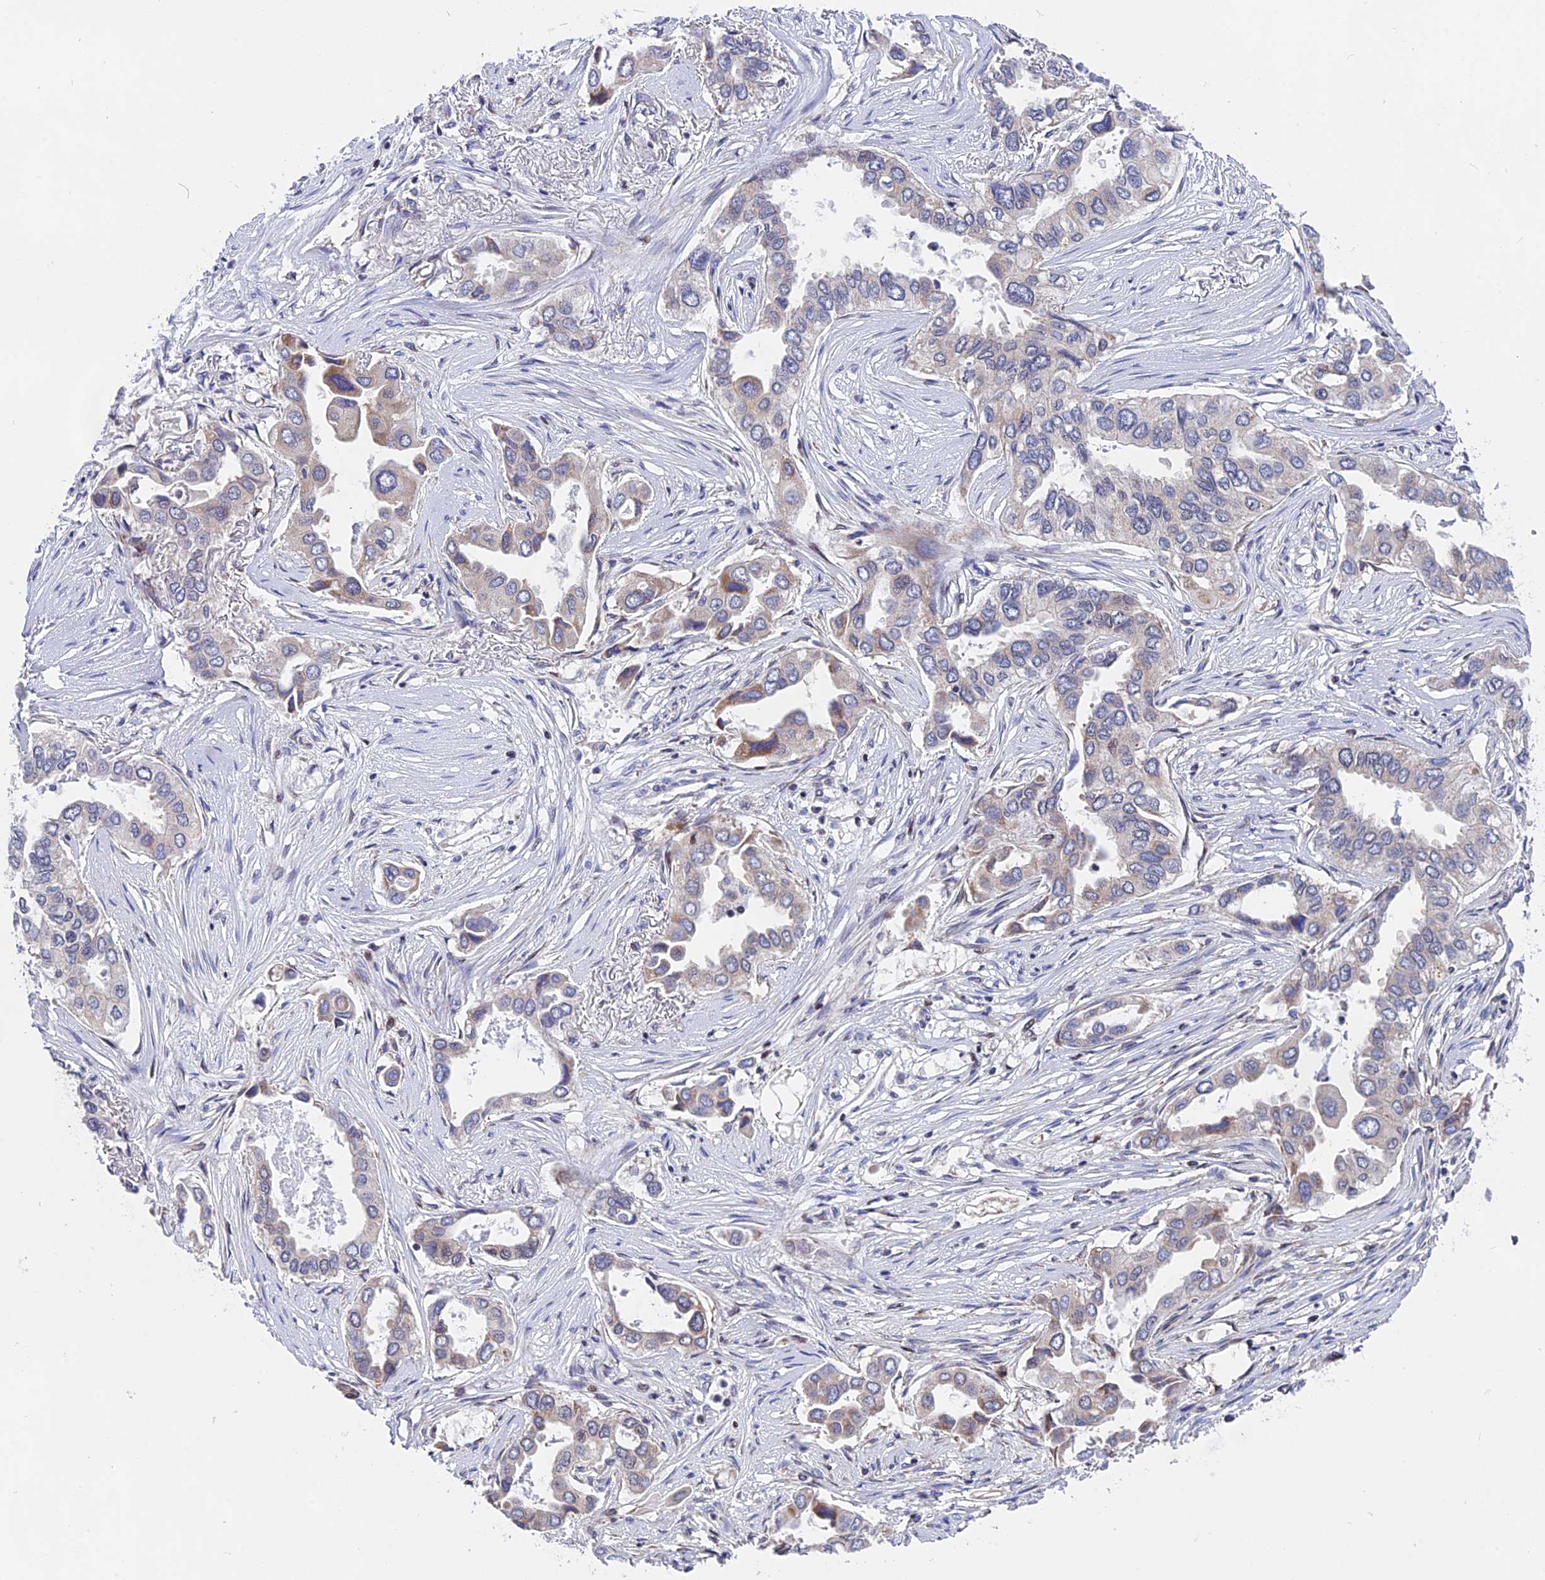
{"staining": {"intensity": "weak", "quantity": "<25%", "location": "cytoplasmic/membranous"}, "tissue": "lung cancer", "cell_type": "Tumor cells", "image_type": "cancer", "snomed": [{"axis": "morphology", "description": "Adenocarcinoma, NOS"}, {"axis": "topography", "description": "Lung"}], "caption": "Tumor cells are negative for protein expression in human lung cancer (adenocarcinoma).", "gene": "FAM174C", "patient": {"sex": "female", "age": 76}}